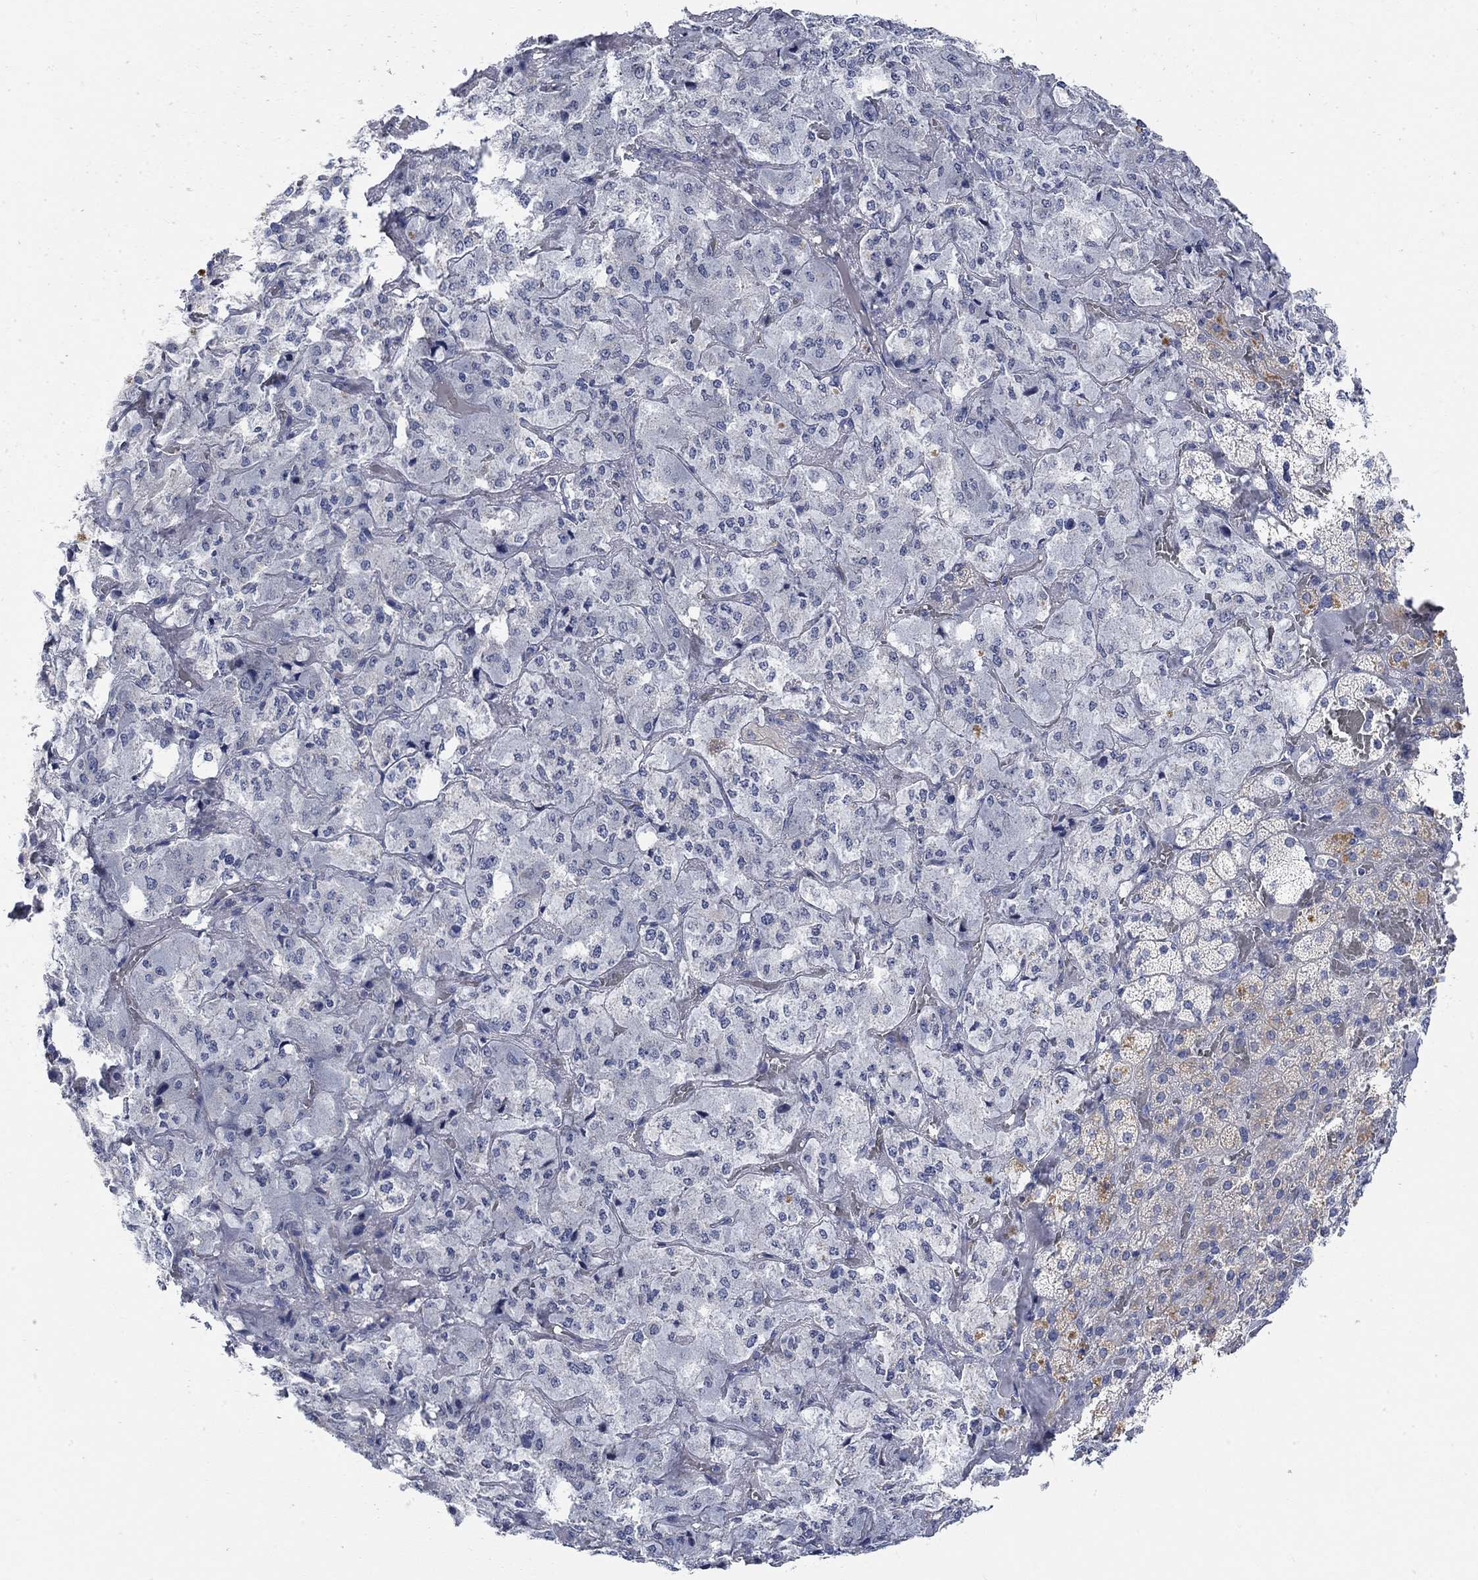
{"staining": {"intensity": "weak", "quantity": "<25%", "location": "cytoplasmic/membranous"}, "tissue": "adrenal gland", "cell_type": "Glandular cells", "image_type": "normal", "snomed": [{"axis": "morphology", "description": "Normal tissue, NOS"}, {"axis": "topography", "description": "Adrenal gland"}], "caption": "Image shows no significant protein expression in glandular cells of benign adrenal gland.", "gene": "ATP6V1E2", "patient": {"sex": "male", "age": 57}}